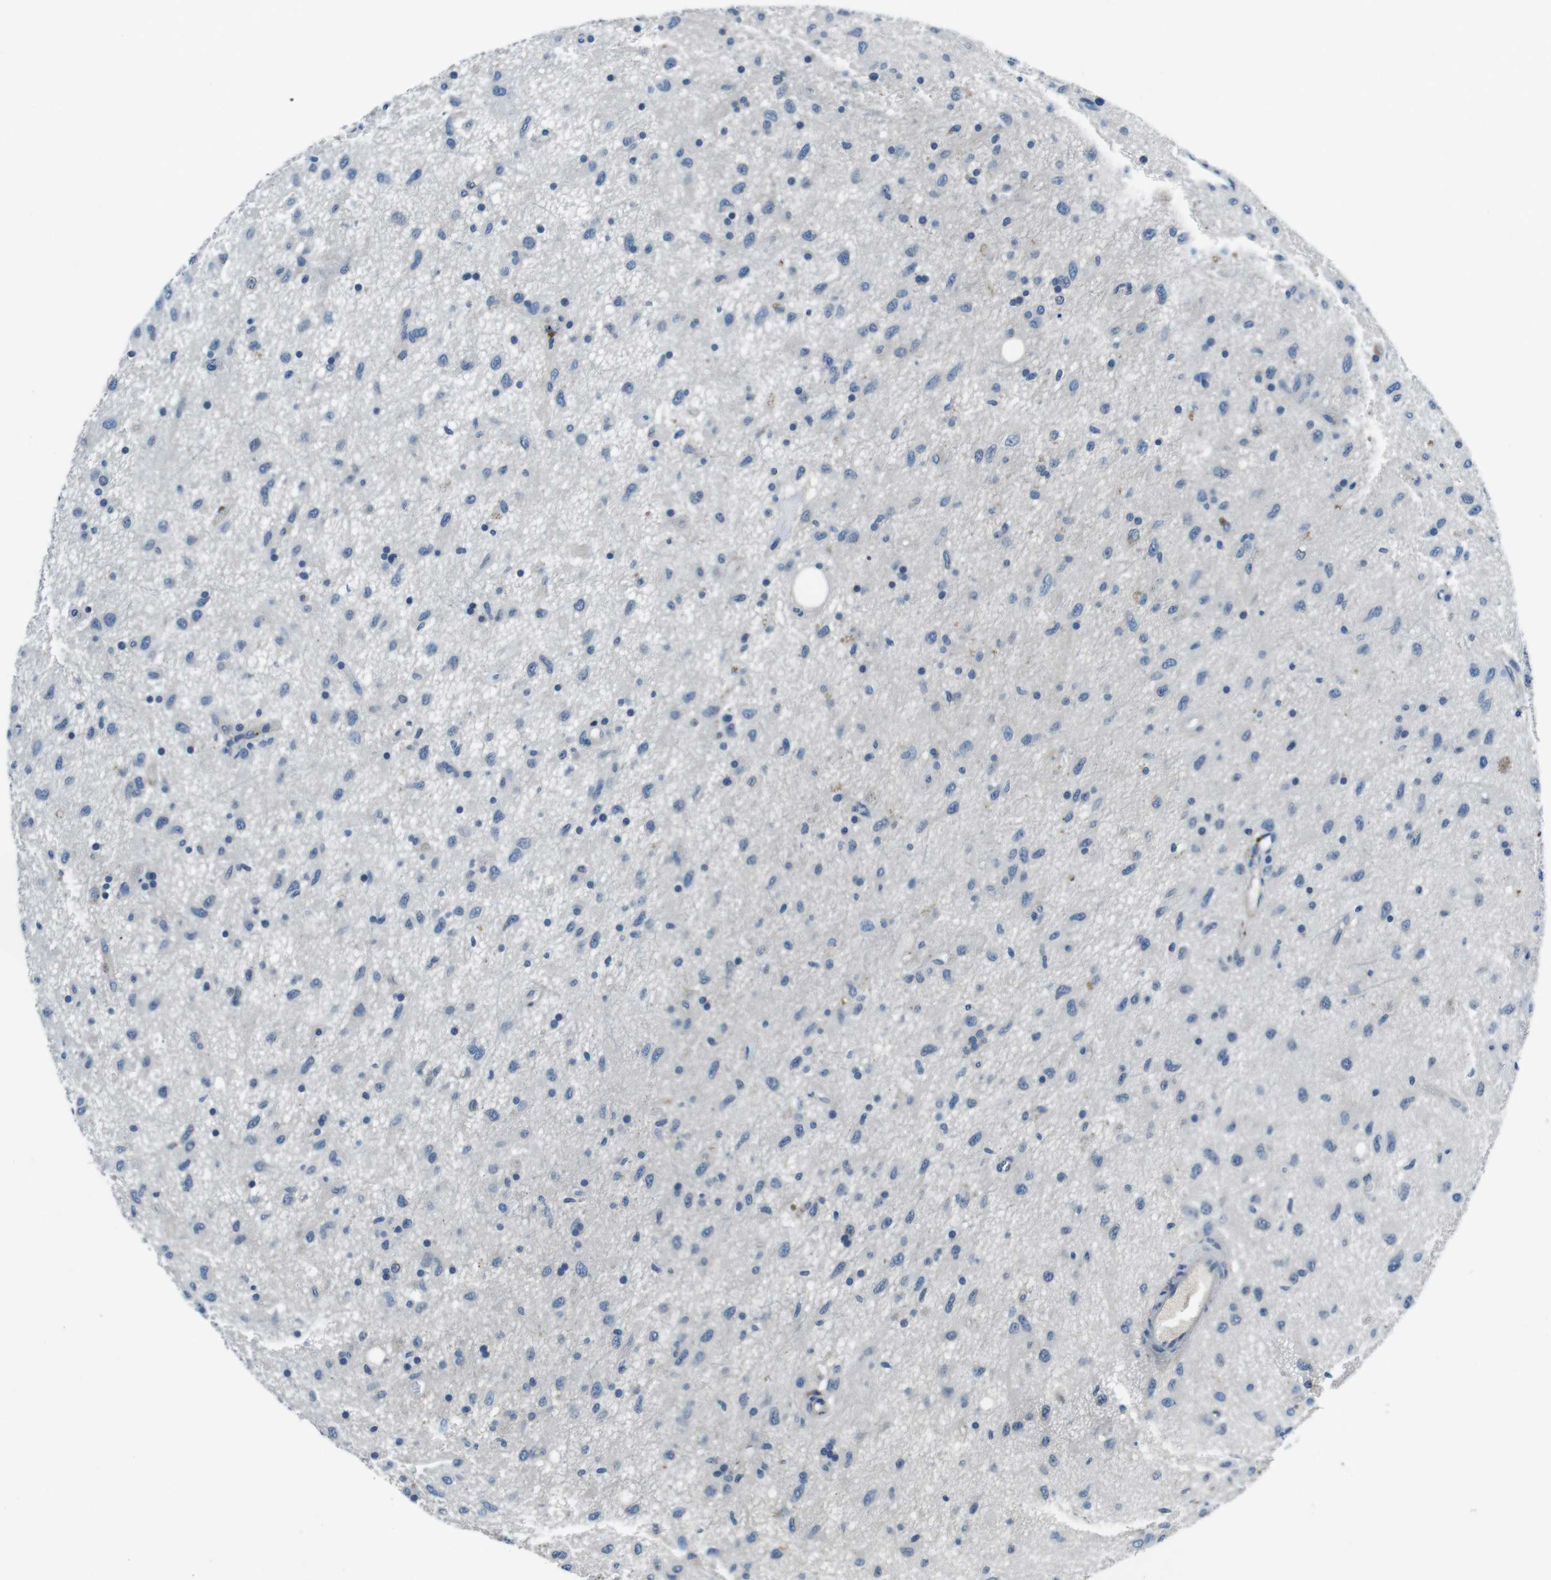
{"staining": {"intensity": "negative", "quantity": "none", "location": "none"}, "tissue": "glioma", "cell_type": "Tumor cells", "image_type": "cancer", "snomed": [{"axis": "morphology", "description": "Glioma, malignant, Low grade"}, {"axis": "topography", "description": "Brain"}], "caption": "Tumor cells are negative for brown protein staining in glioma.", "gene": "TULP3", "patient": {"sex": "male", "age": 77}}